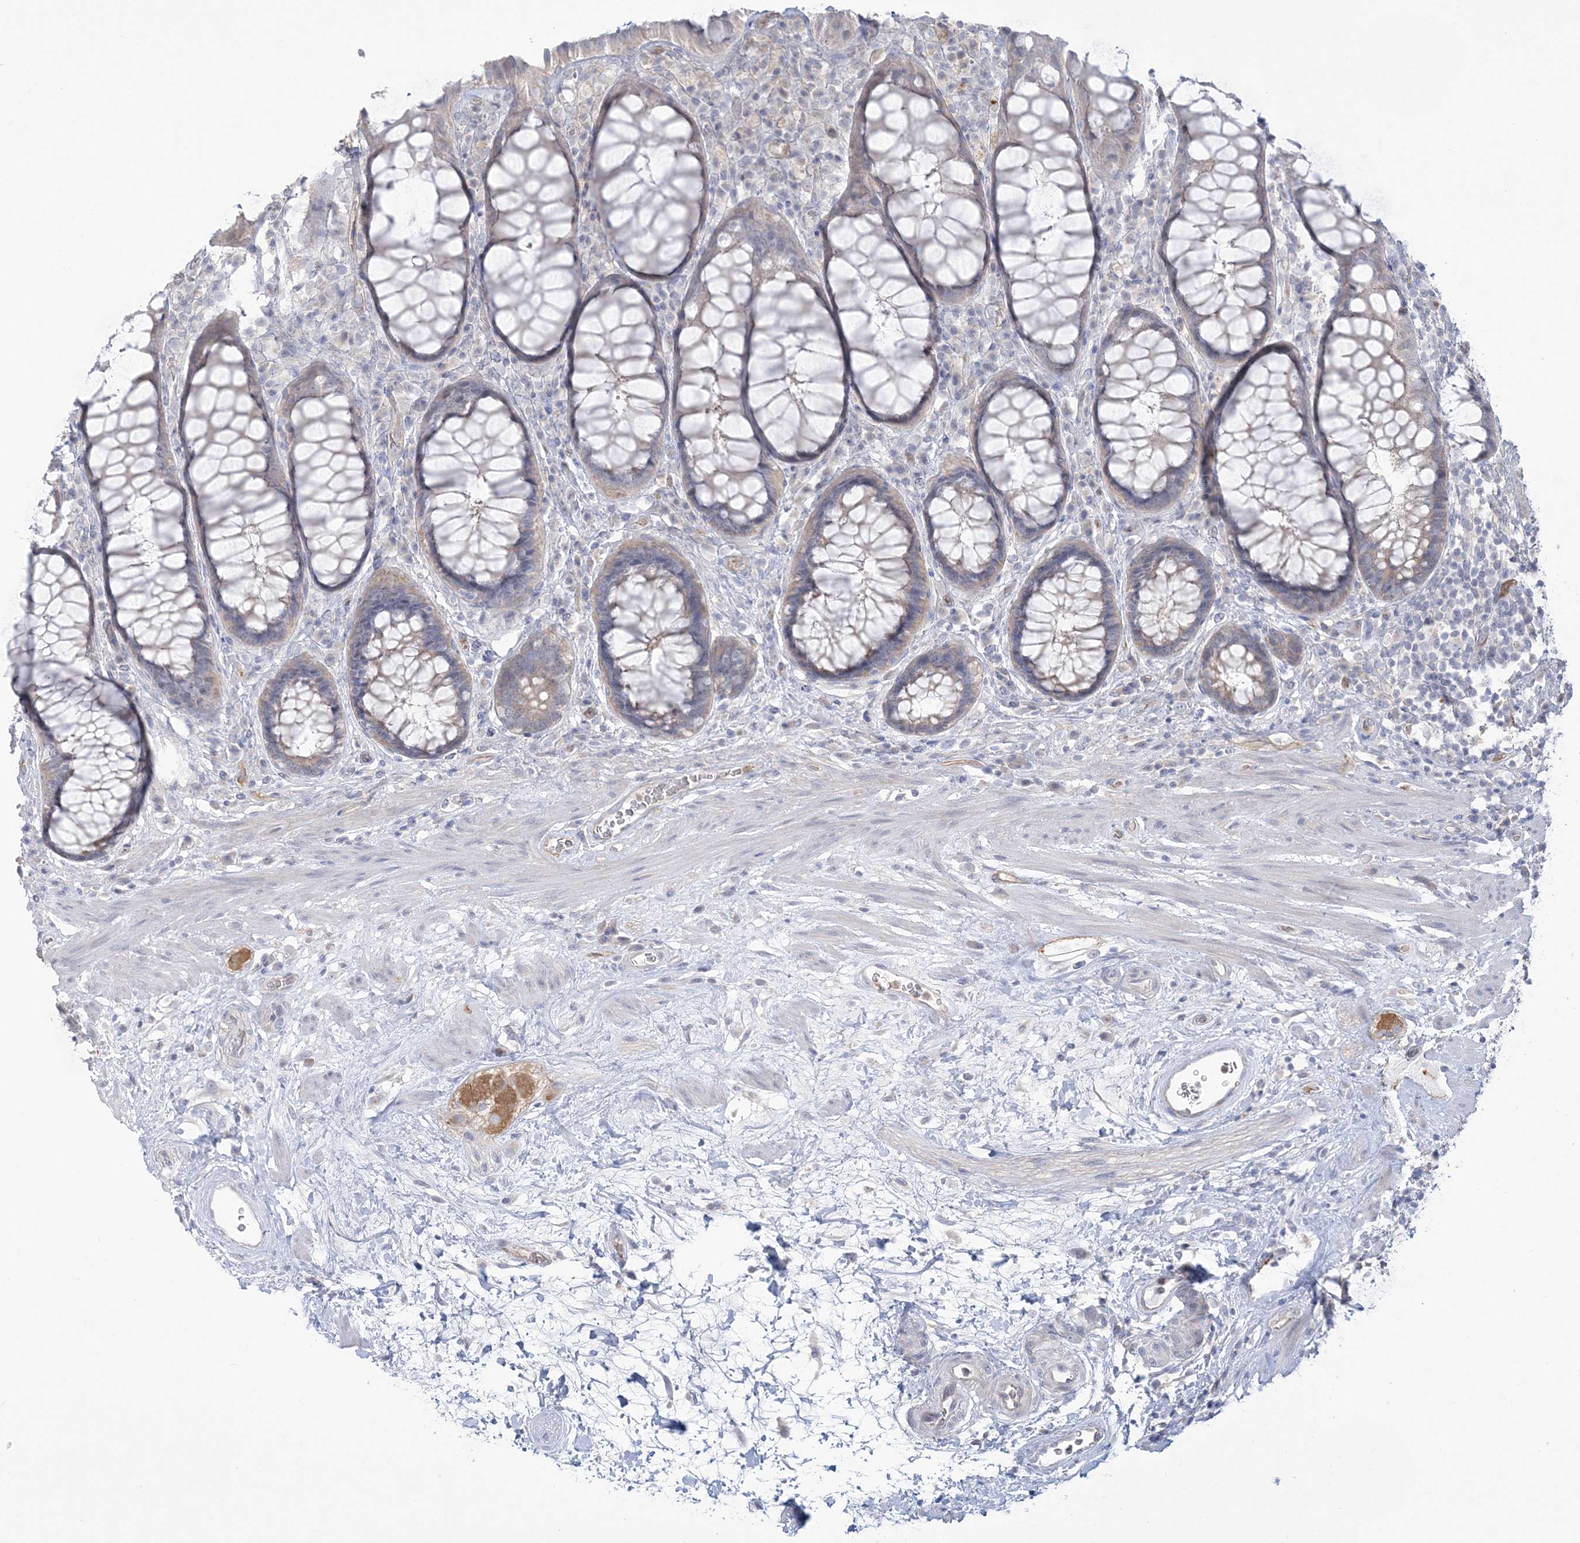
{"staining": {"intensity": "weak", "quantity": "25%-75%", "location": "cytoplasmic/membranous"}, "tissue": "rectum", "cell_type": "Glandular cells", "image_type": "normal", "snomed": [{"axis": "morphology", "description": "Normal tissue, NOS"}, {"axis": "topography", "description": "Rectum"}], "caption": "Weak cytoplasmic/membranous staining for a protein is appreciated in approximately 25%-75% of glandular cells of unremarkable rectum using immunohistochemistry.", "gene": "FARSB", "patient": {"sex": "male", "age": 64}}